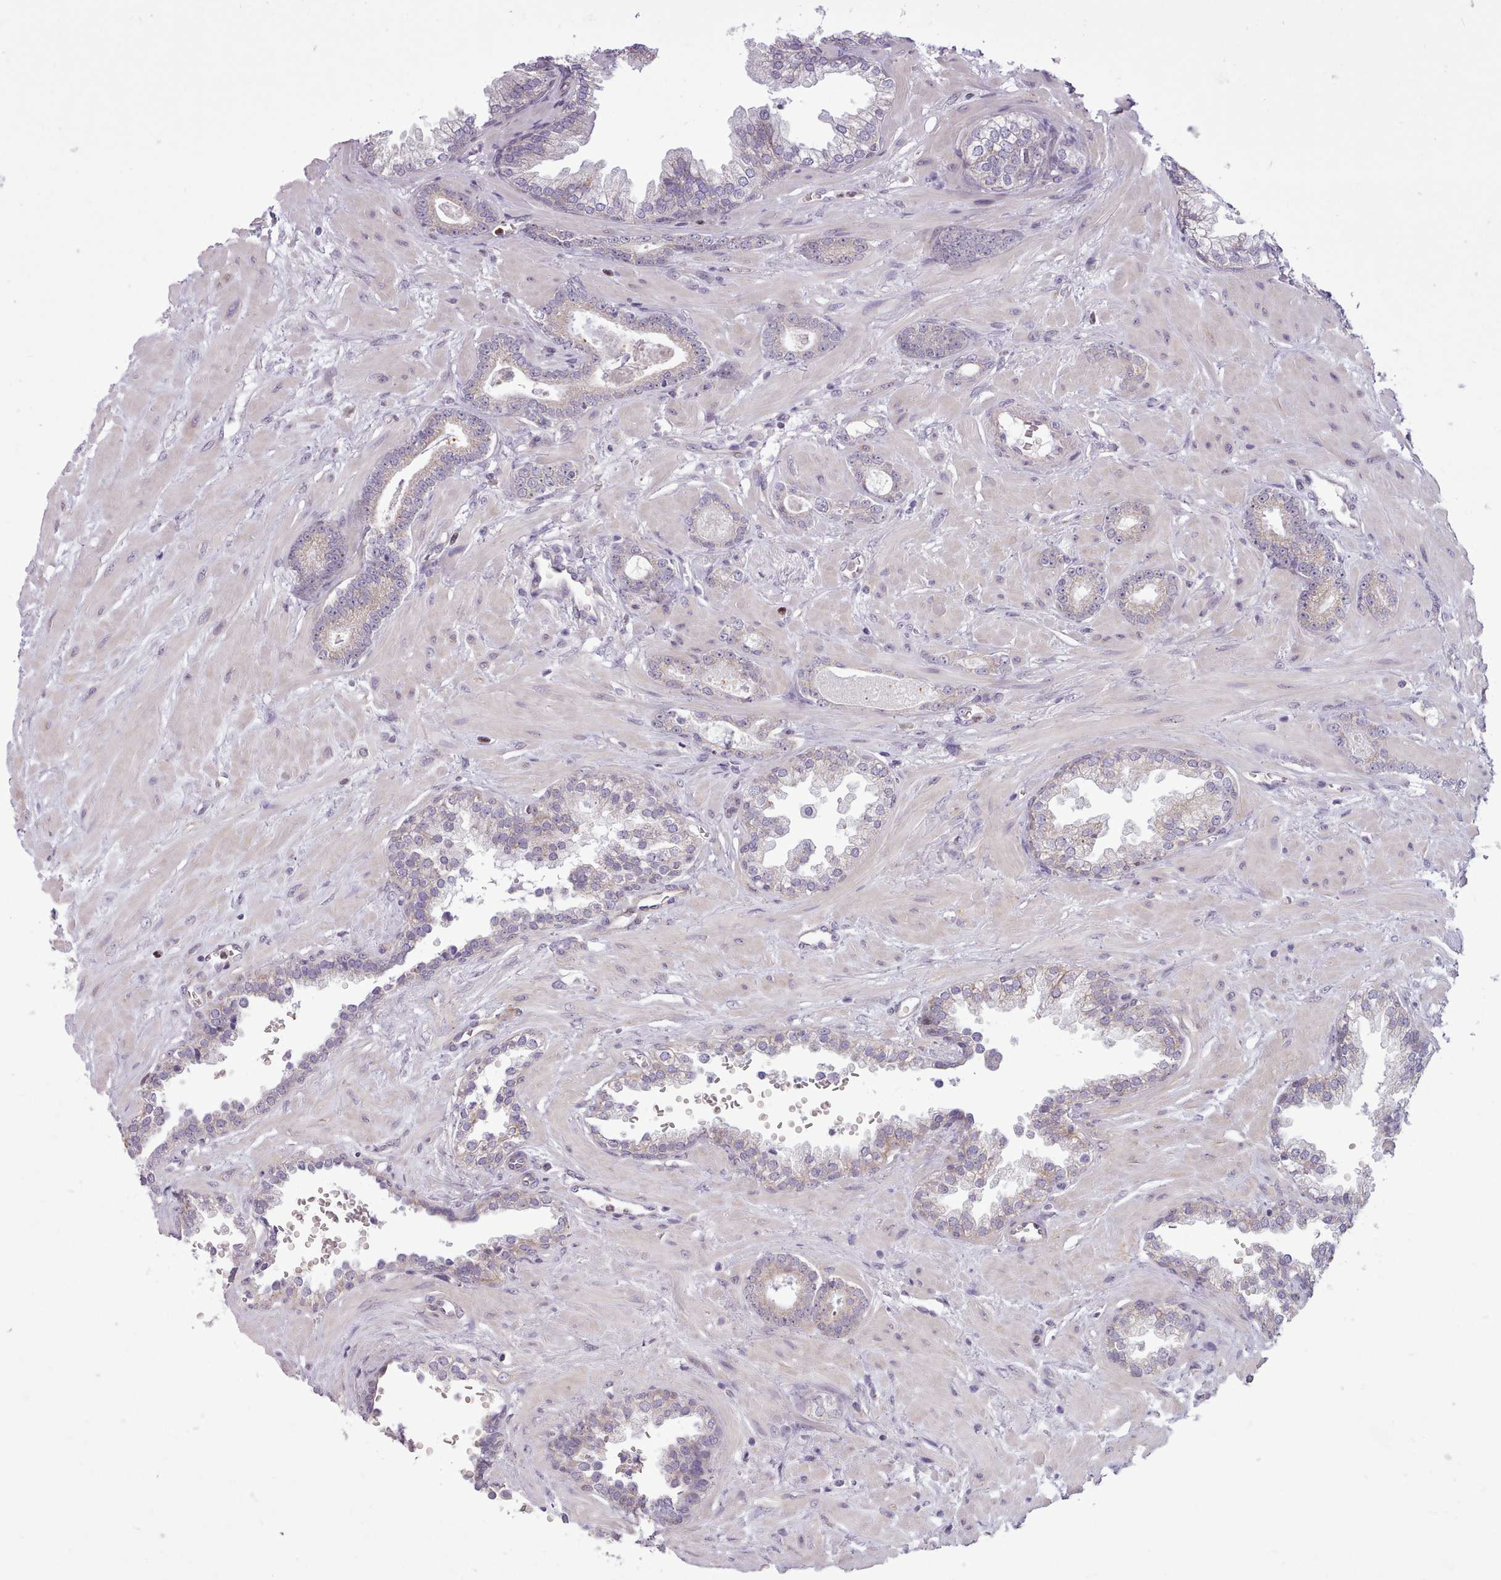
{"staining": {"intensity": "weak", "quantity": "25%-75%", "location": "cytoplasmic/membranous"}, "tissue": "prostate cancer", "cell_type": "Tumor cells", "image_type": "cancer", "snomed": [{"axis": "morphology", "description": "Adenocarcinoma, Low grade"}, {"axis": "topography", "description": "Prostate"}], "caption": "Immunohistochemical staining of human adenocarcinoma (low-grade) (prostate) demonstrates low levels of weak cytoplasmic/membranous expression in approximately 25%-75% of tumor cells. The staining was performed using DAB (3,3'-diaminobenzidine) to visualize the protein expression in brown, while the nuclei were stained in blue with hematoxylin (Magnification: 20x).", "gene": "SLURP1", "patient": {"sex": "male", "age": 60}}